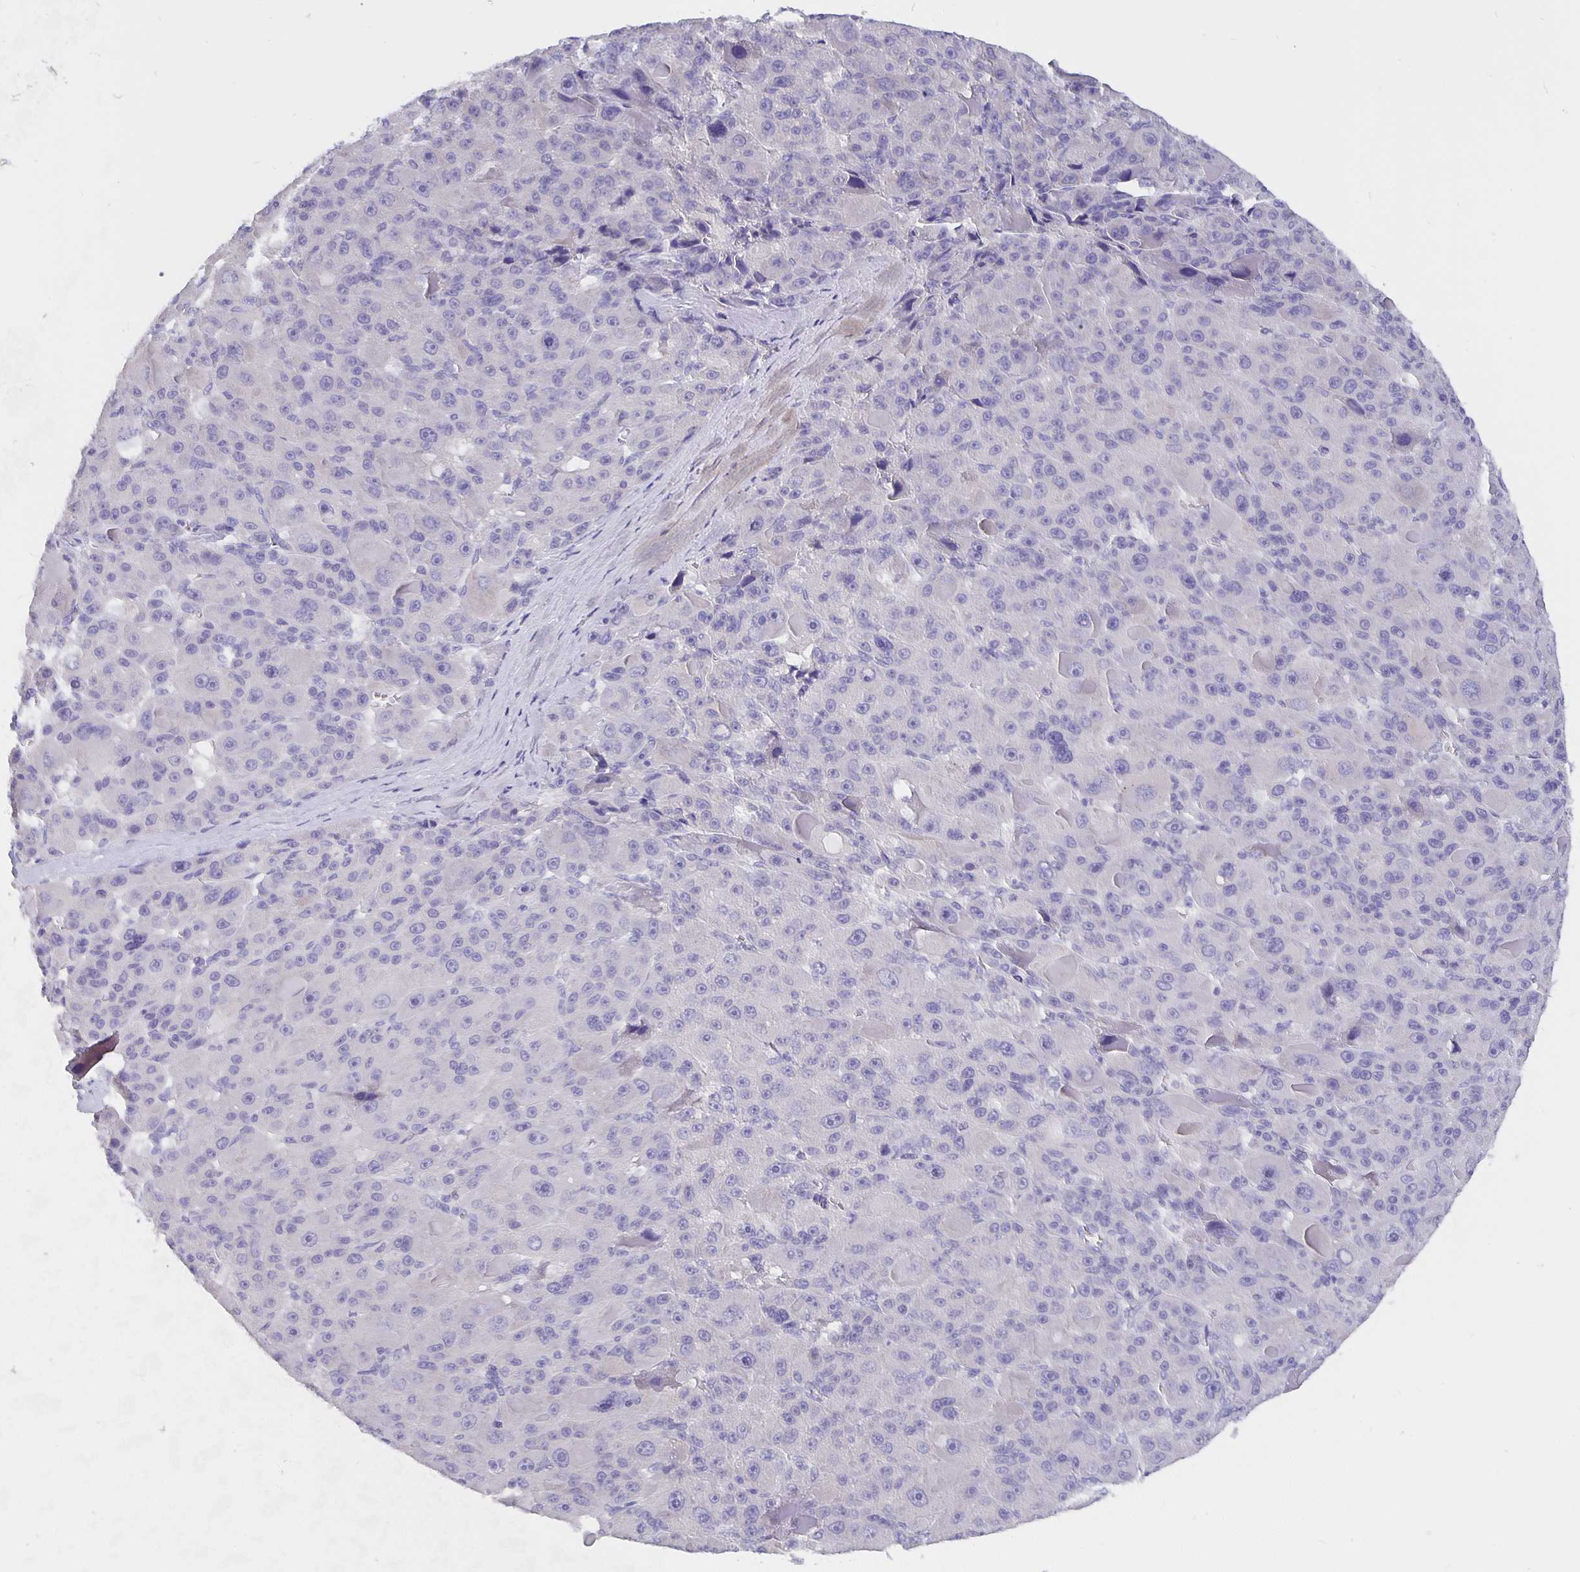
{"staining": {"intensity": "negative", "quantity": "none", "location": "none"}, "tissue": "liver cancer", "cell_type": "Tumor cells", "image_type": "cancer", "snomed": [{"axis": "morphology", "description": "Carcinoma, Hepatocellular, NOS"}, {"axis": "topography", "description": "Liver"}], "caption": "Tumor cells are negative for protein expression in human hepatocellular carcinoma (liver).", "gene": "CFAP74", "patient": {"sex": "male", "age": 76}}